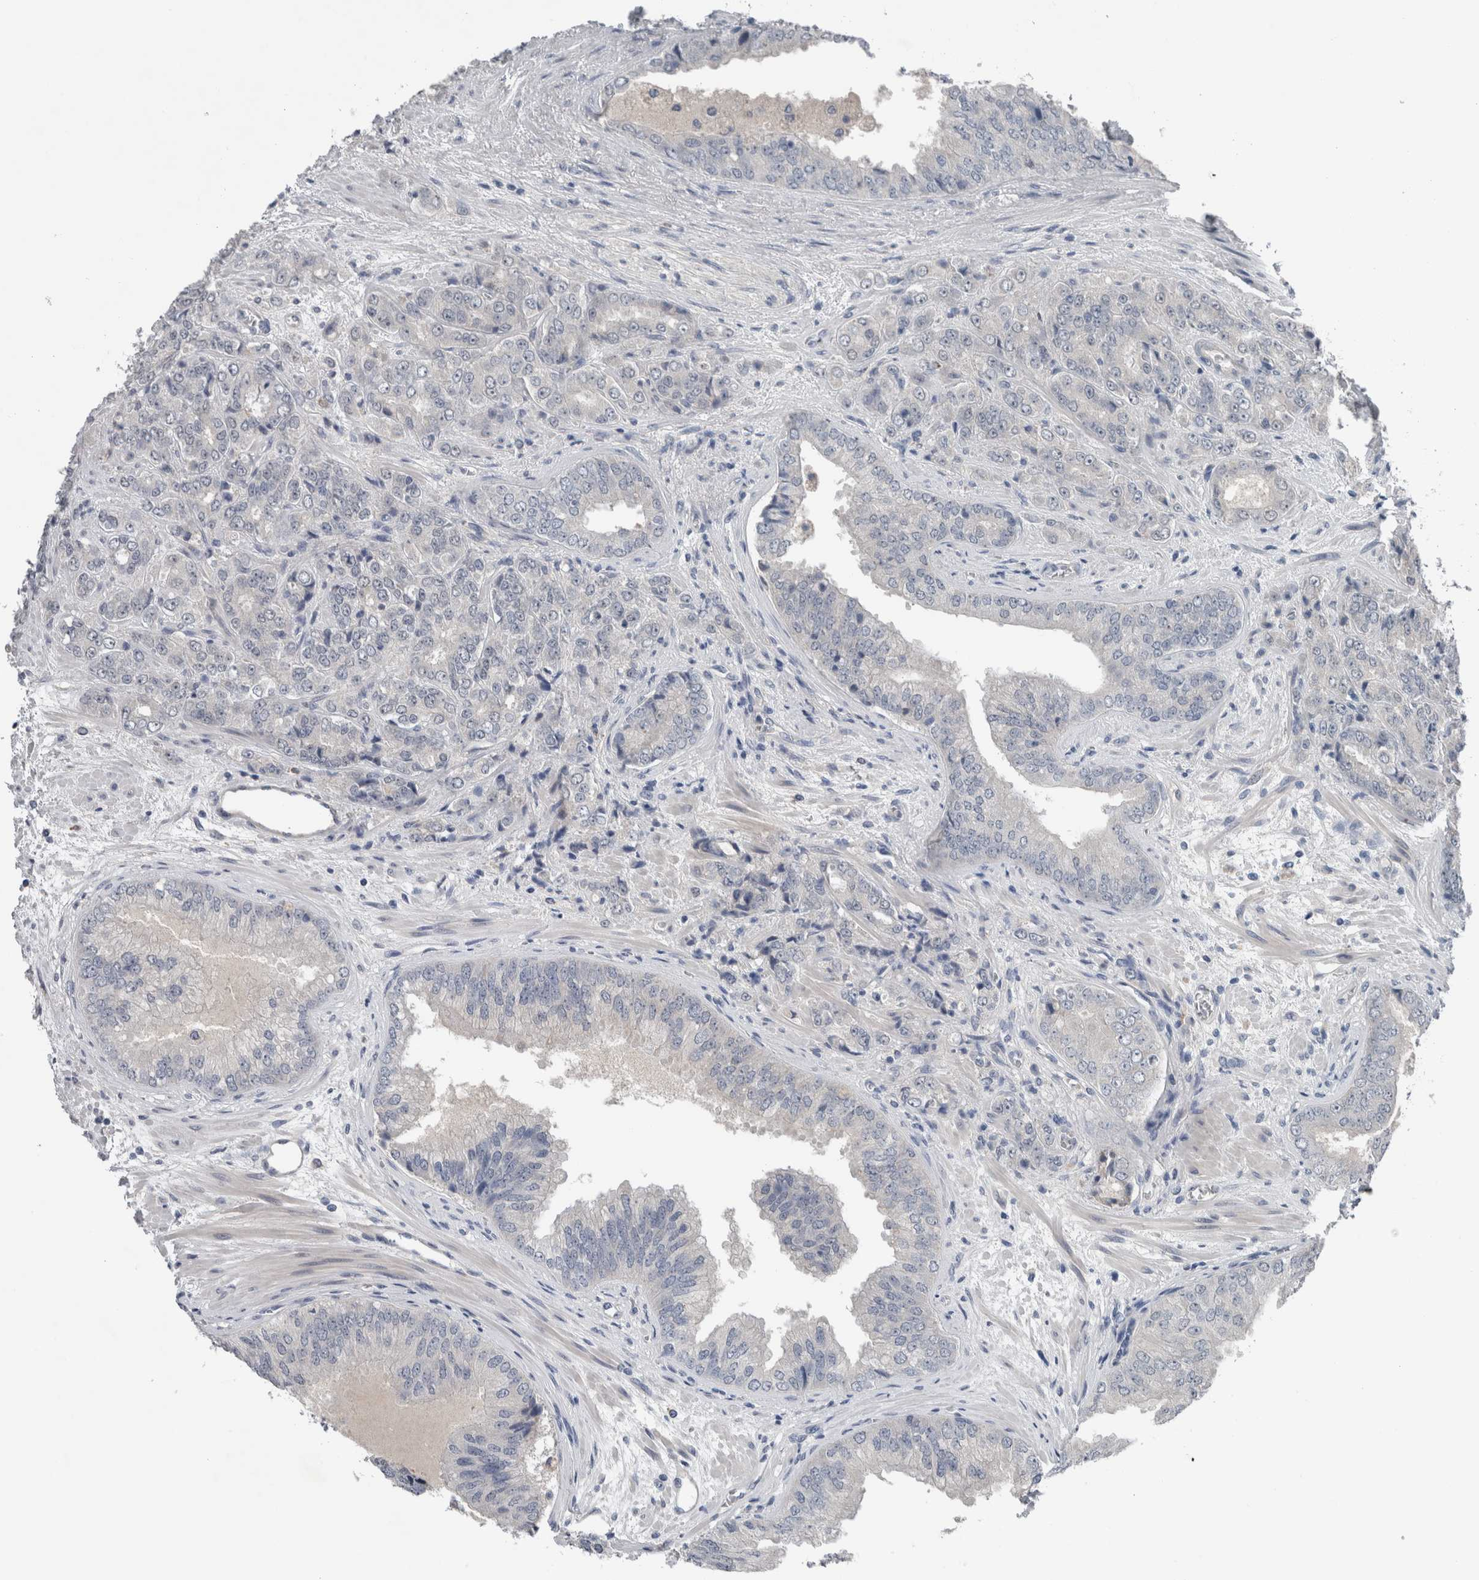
{"staining": {"intensity": "negative", "quantity": "none", "location": "none"}, "tissue": "prostate cancer", "cell_type": "Tumor cells", "image_type": "cancer", "snomed": [{"axis": "morphology", "description": "Adenocarcinoma, High grade"}, {"axis": "topography", "description": "Prostate"}], "caption": "Tumor cells show no significant protein staining in prostate cancer.", "gene": "CRNN", "patient": {"sex": "male", "age": 58}}